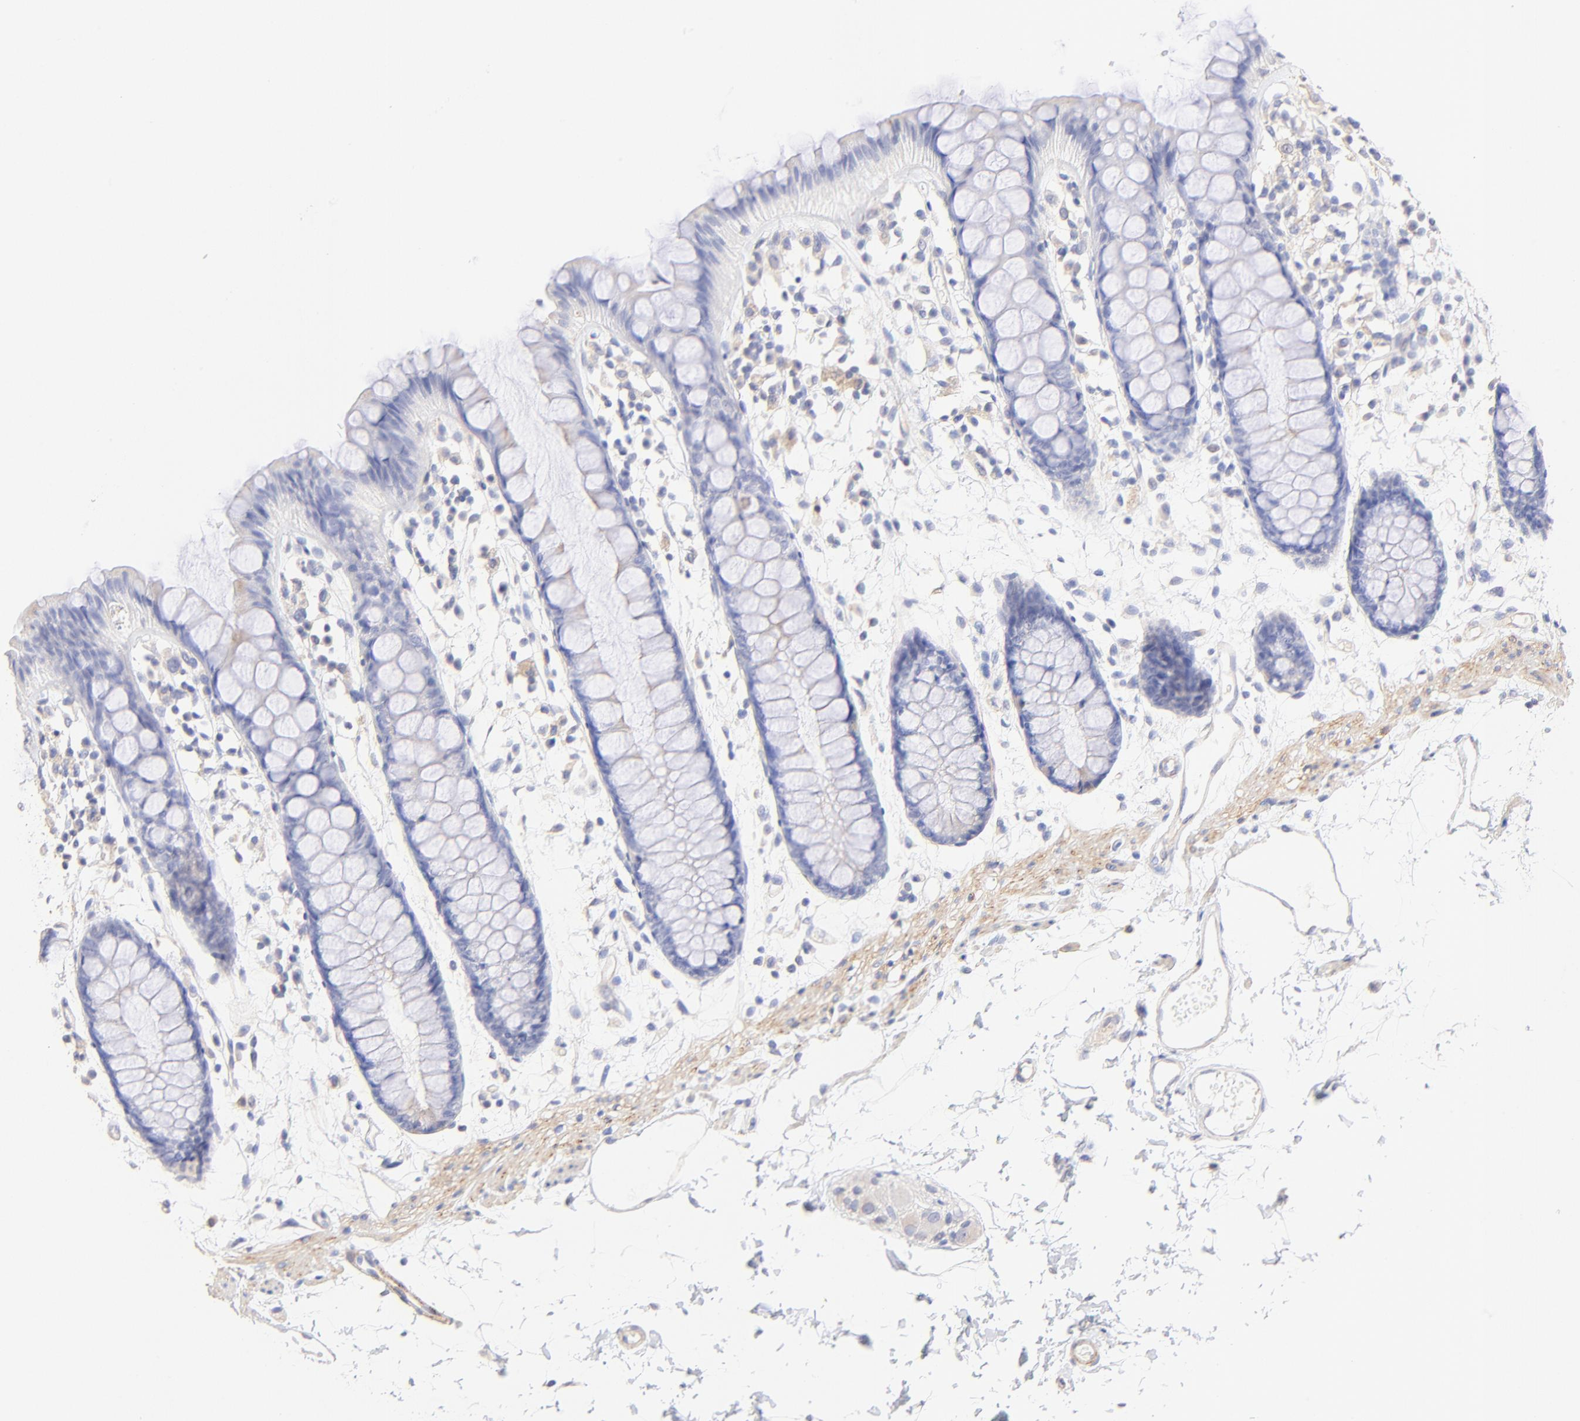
{"staining": {"intensity": "negative", "quantity": "none", "location": "none"}, "tissue": "rectum", "cell_type": "Glandular cells", "image_type": "normal", "snomed": [{"axis": "morphology", "description": "Normal tissue, NOS"}, {"axis": "topography", "description": "Rectum"}], "caption": "Glandular cells show no significant positivity in unremarkable rectum. (DAB (3,3'-diaminobenzidine) immunohistochemistry (IHC) visualized using brightfield microscopy, high magnification).", "gene": "ACTRT1", "patient": {"sex": "female", "age": 66}}